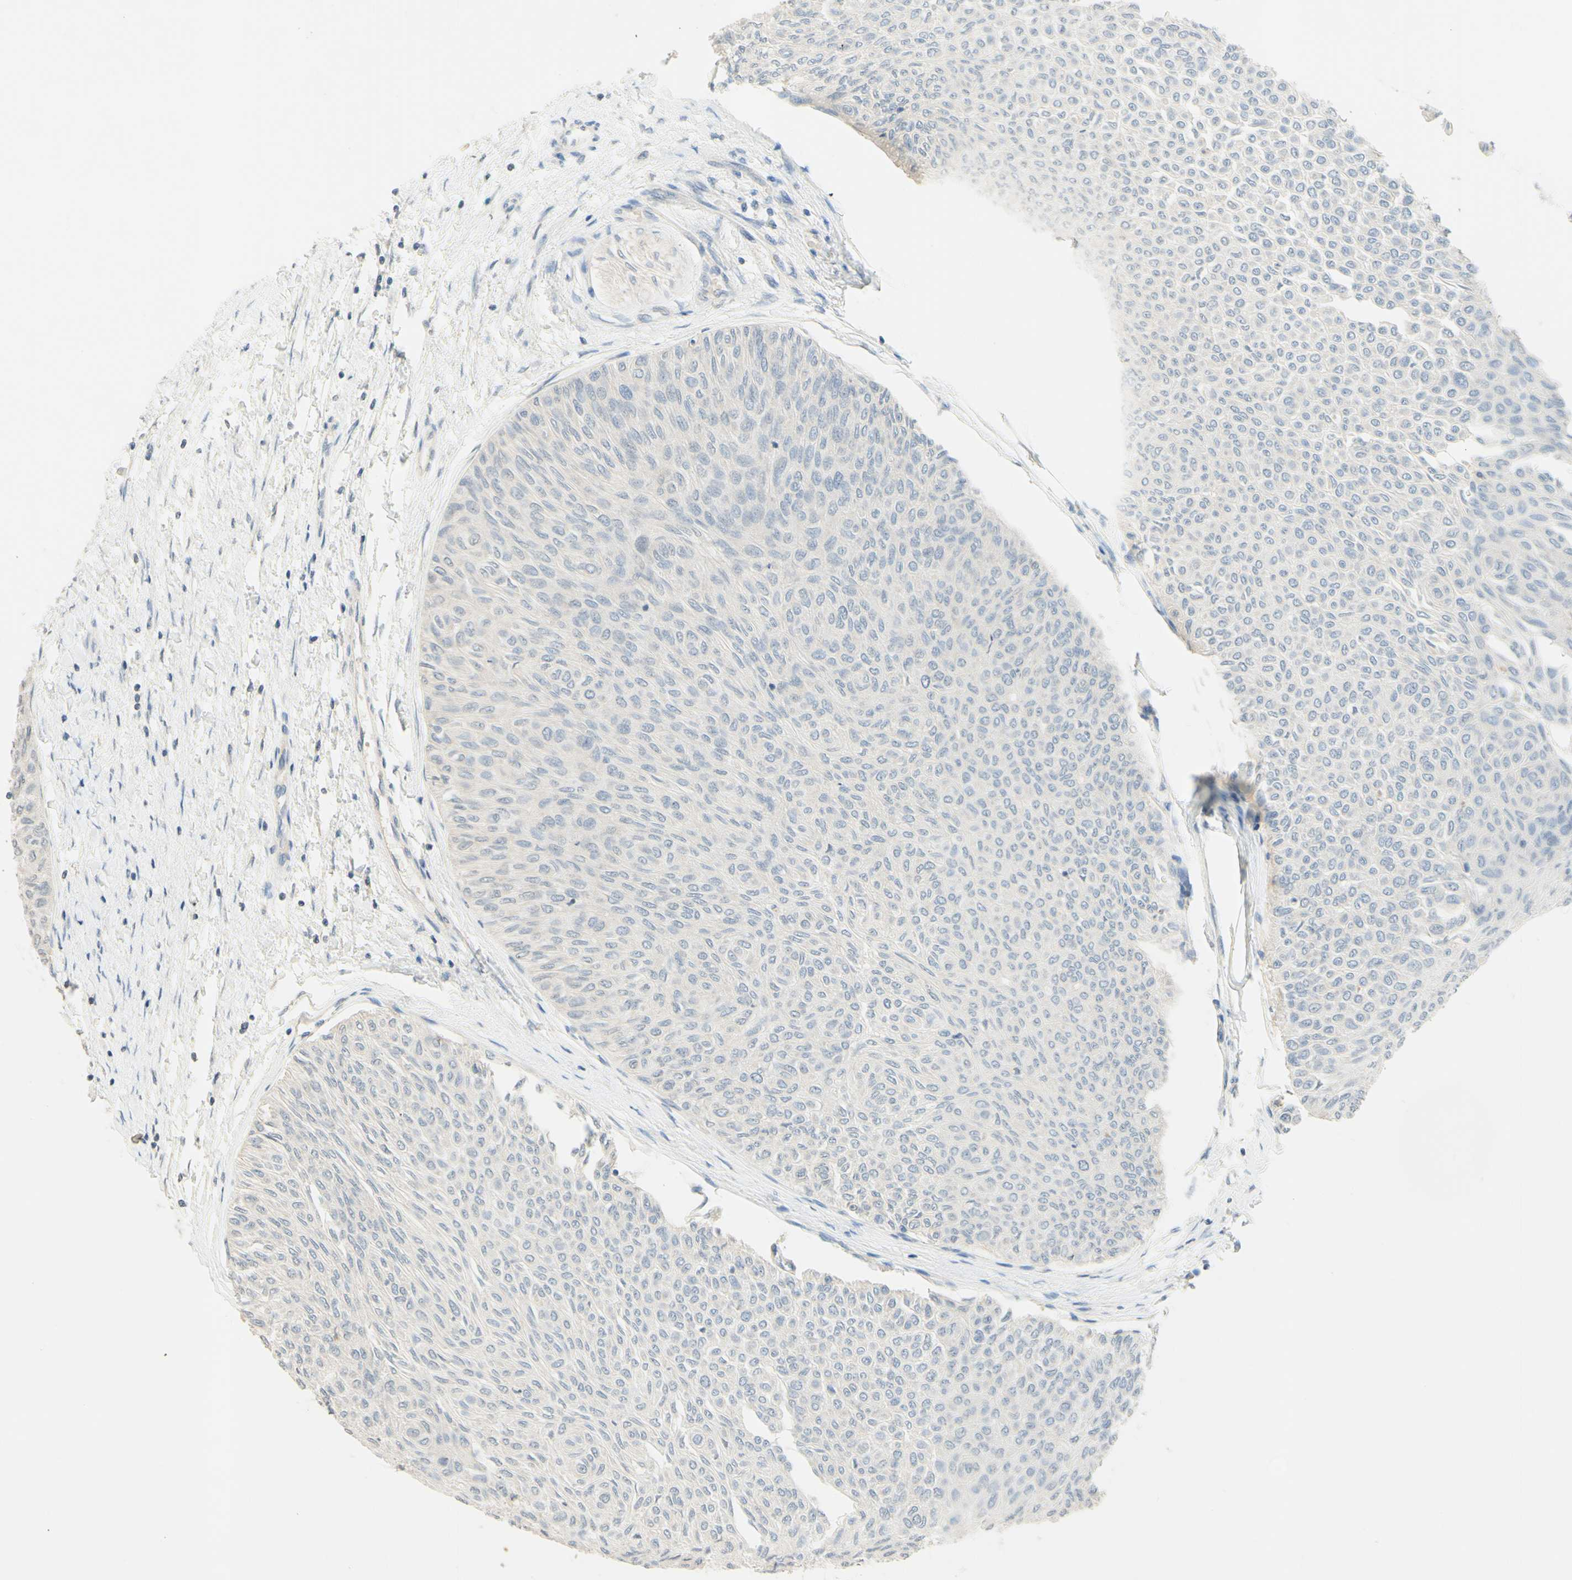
{"staining": {"intensity": "negative", "quantity": "none", "location": "none"}, "tissue": "urothelial cancer", "cell_type": "Tumor cells", "image_type": "cancer", "snomed": [{"axis": "morphology", "description": "Urothelial carcinoma, Low grade"}, {"axis": "topography", "description": "Urinary bladder"}], "caption": "This is an immunohistochemistry (IHC) micrograph of urothelial cancer. There is no staining in tumor cells.", "gene": "MAG", "patient": {"sex": "male", "age": 78}}